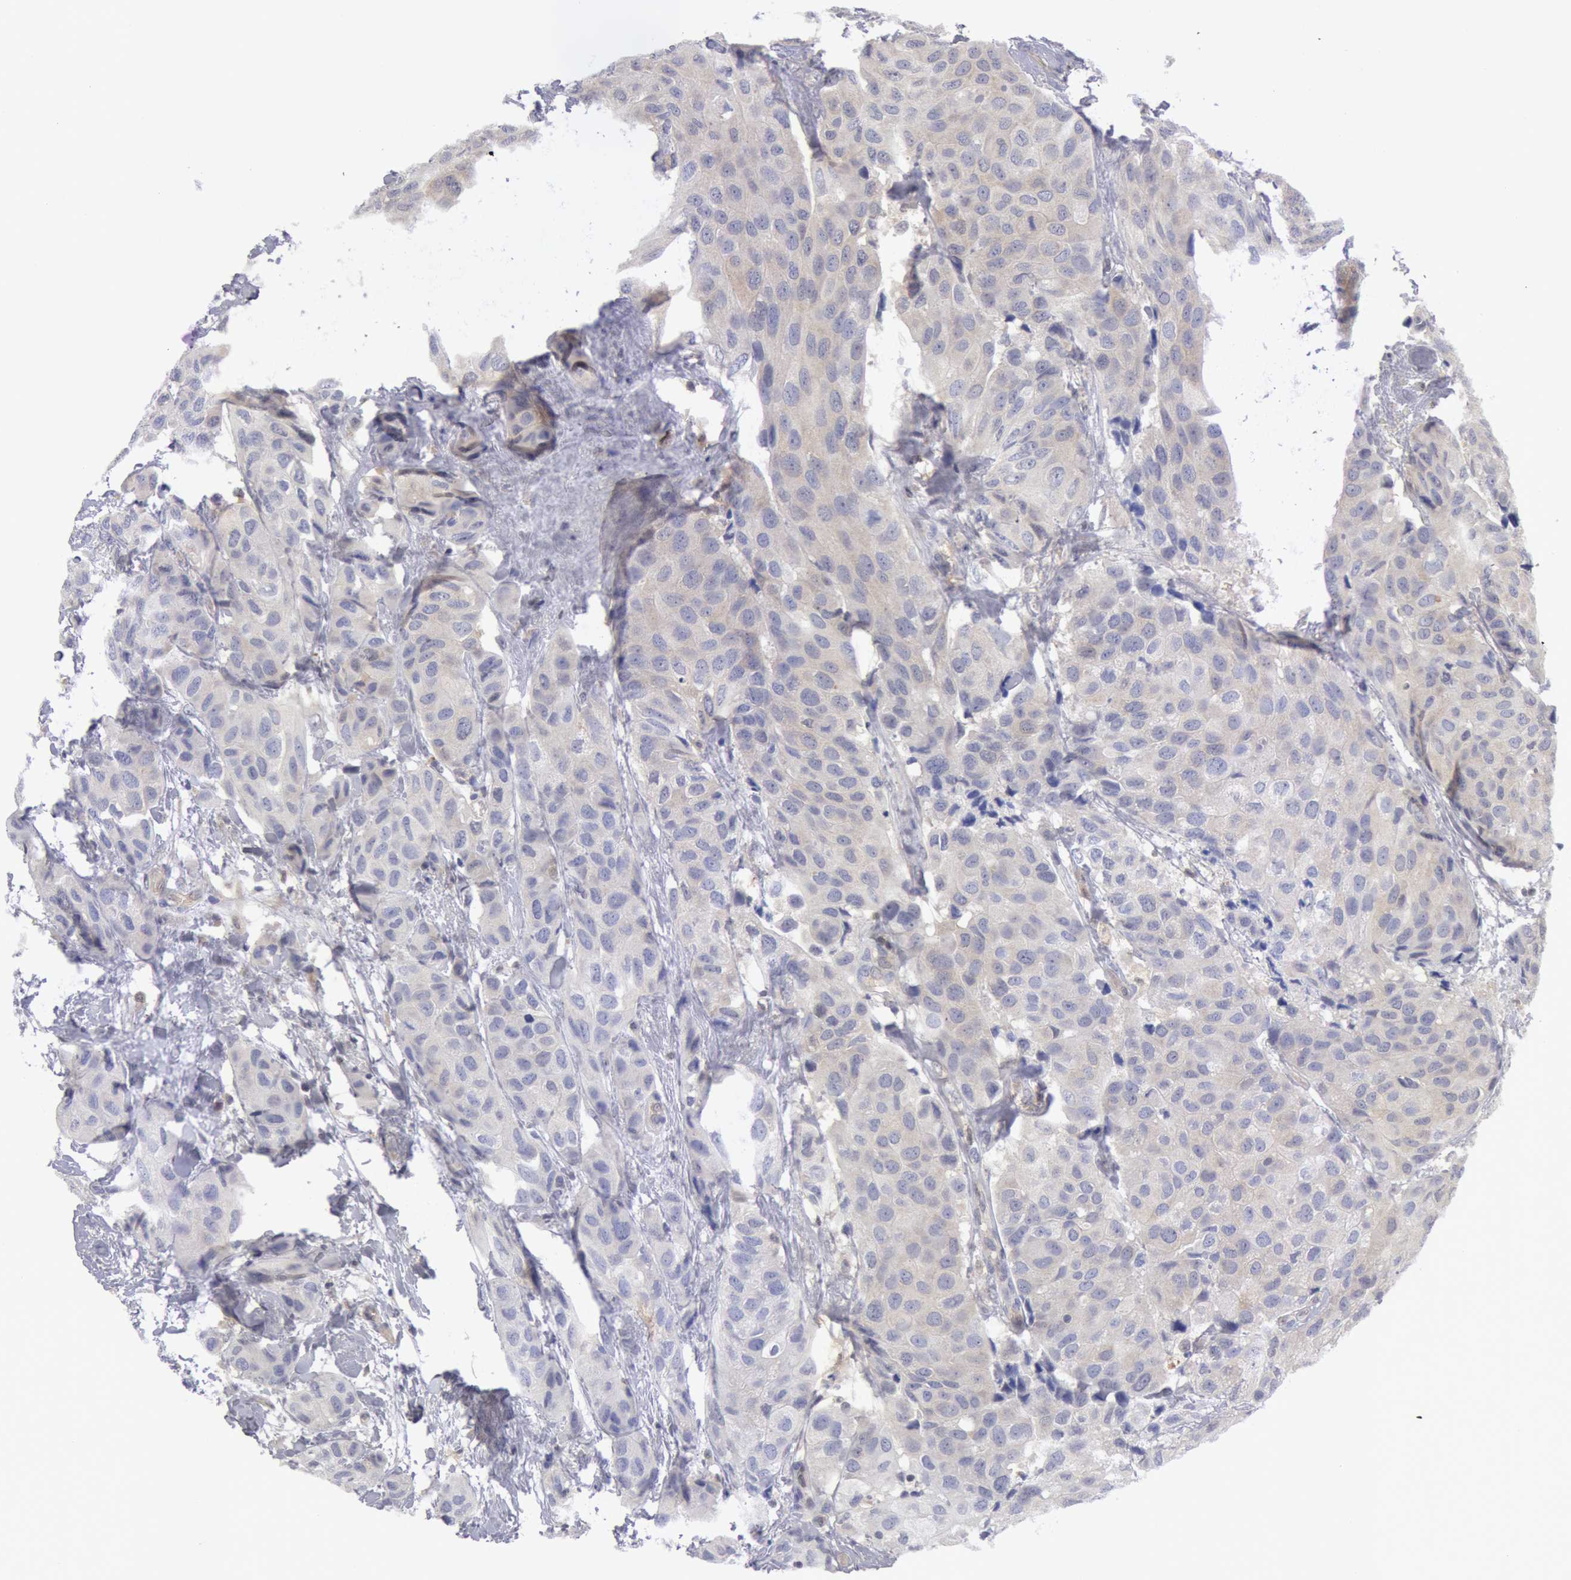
{"staining": {"intensity": "negative", "quantity": "none", "location": "none"}, "tissue": "breast cancer", "cell_type": "Tumor cells", "image_type": "cancer", "snomed": [{"axis": "morphology", "description": "Duct carcinoma"}, {"axis": "topography", "description": "Breast"}], "caption": "An immunohistochemistry photomicrograph of invasive ductal carcinoma (breast) is shown. There is no staining in tumor cells of invasive ductal carcinoma (breast). (Immunohistochemistry (ihc), brightfield microscopy, high magnification).", "gene": "TXNRD1", "patient": {"sex": "female", "age": 68}}